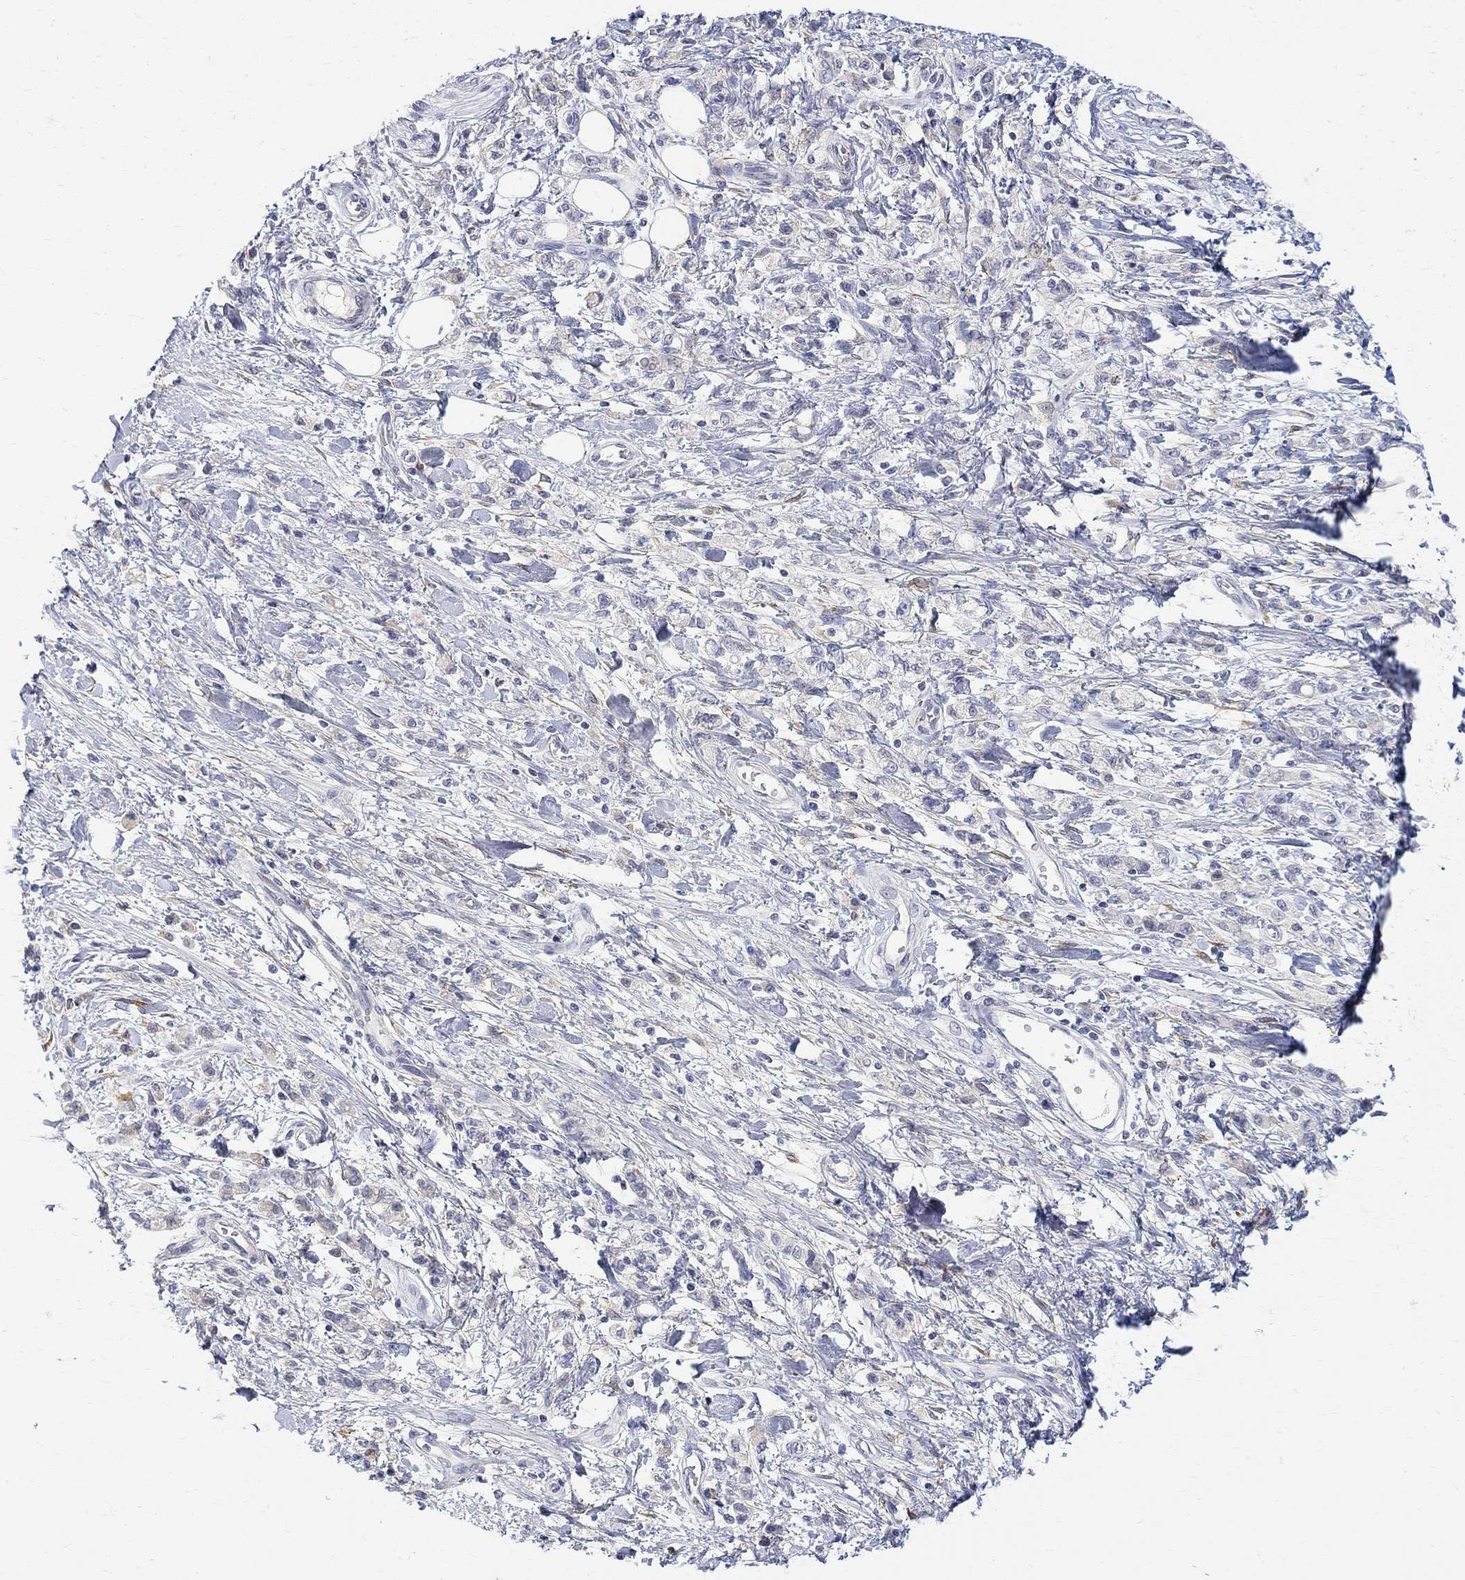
{"staining": {"intensity": "negative", "quantity": "none", "location": "none"}, "tissue": "stomach cancer", "cell_type": "Tumor cells", "image_type": "cancer", "snomed": [{"axis": "morphology", "description": "Adenocarcinoma, NOS"}, {"axis": "topography", "description": "Stomach"}], "caption": "The photomicrograph demonstrates no staining of tumor cells in adenocarcinoma (stomach).", "gene": "FNDC5", "patient": {"sex": "male", "age": 77}}